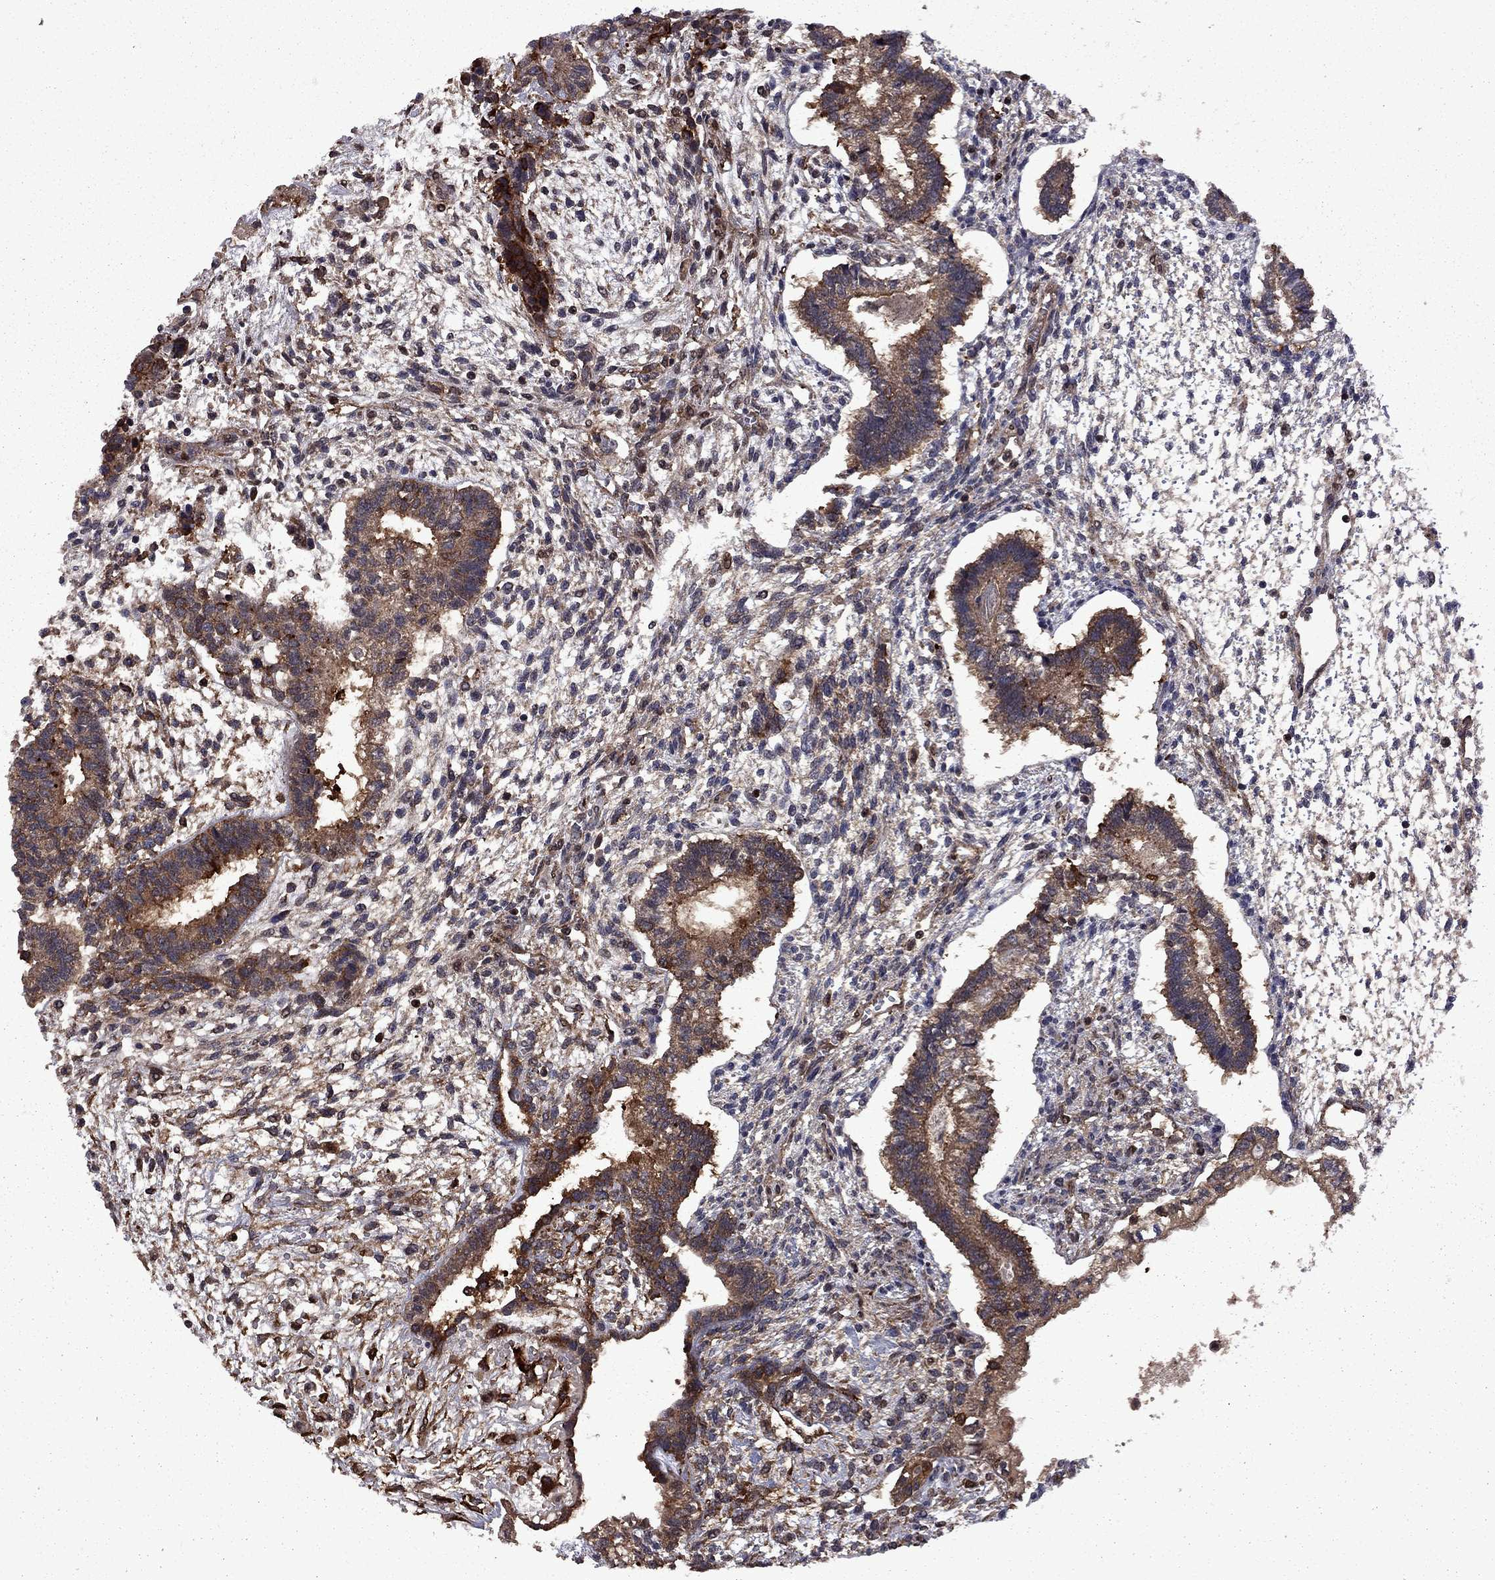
{"staining": {"intensity": "strong", "quantity": ">75%", "location": "cytoplasmic/membranous"}, "tissue": "testis cancer", "cell_type": "Tumor cells", "image_type": "cancer", "snomed": [{"axis": "morphology", "description": "Carcinoma, Embryonal, NOS"}, {"axis": "topography", "description": "Testis"}], "caption": "DAB immunohistochemical staining of testis cancer (embryonal carcinoma) shows strong cytoplasmic/membranous protein positivity in approximately >75% of tumor cells.", "gene": "IPP", "patient": {"sex": "male", "age": 37}}